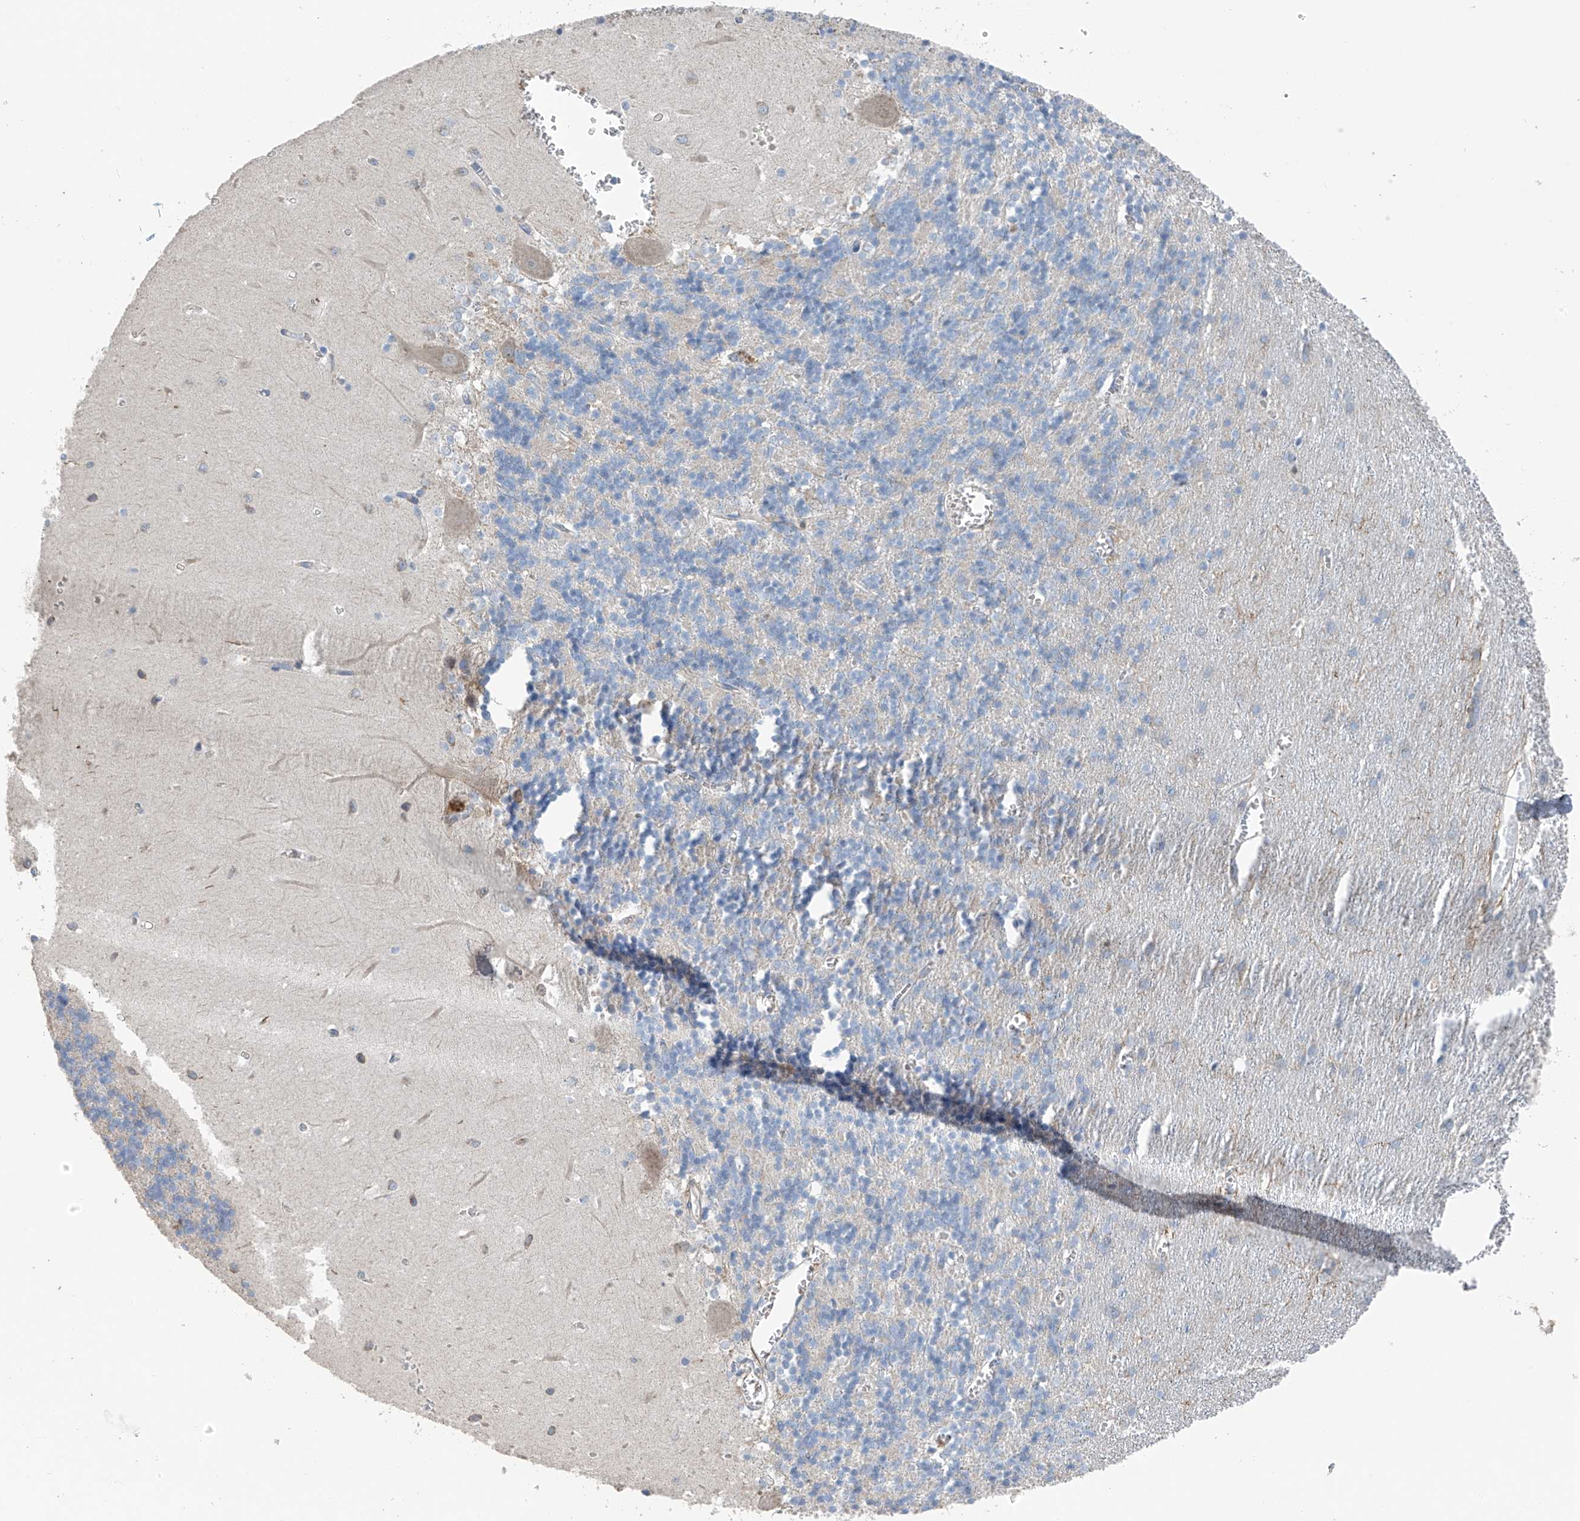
{"staining": {"intensity": "negative", "quantity": "none", "location": "none"}, "tissue": "cerebellum", "cell_type": "Cells in granular layer", "image_type": "normal", "snomed": [{"axis": "morphology", "description": "Normal tissue, NOS"}, {"axis": "topography", "description": "Cerebellum"}], "caption": "Immunohistochemistry (IHC) micrograph of normal cerebellum stained for a protein (brown), which reveals no positivity in cells in granular layer. (DAB immunohistochemistry, high magnification).", "gene": "GALNTL6", "patient": {"sex": "male", "age": 37}}